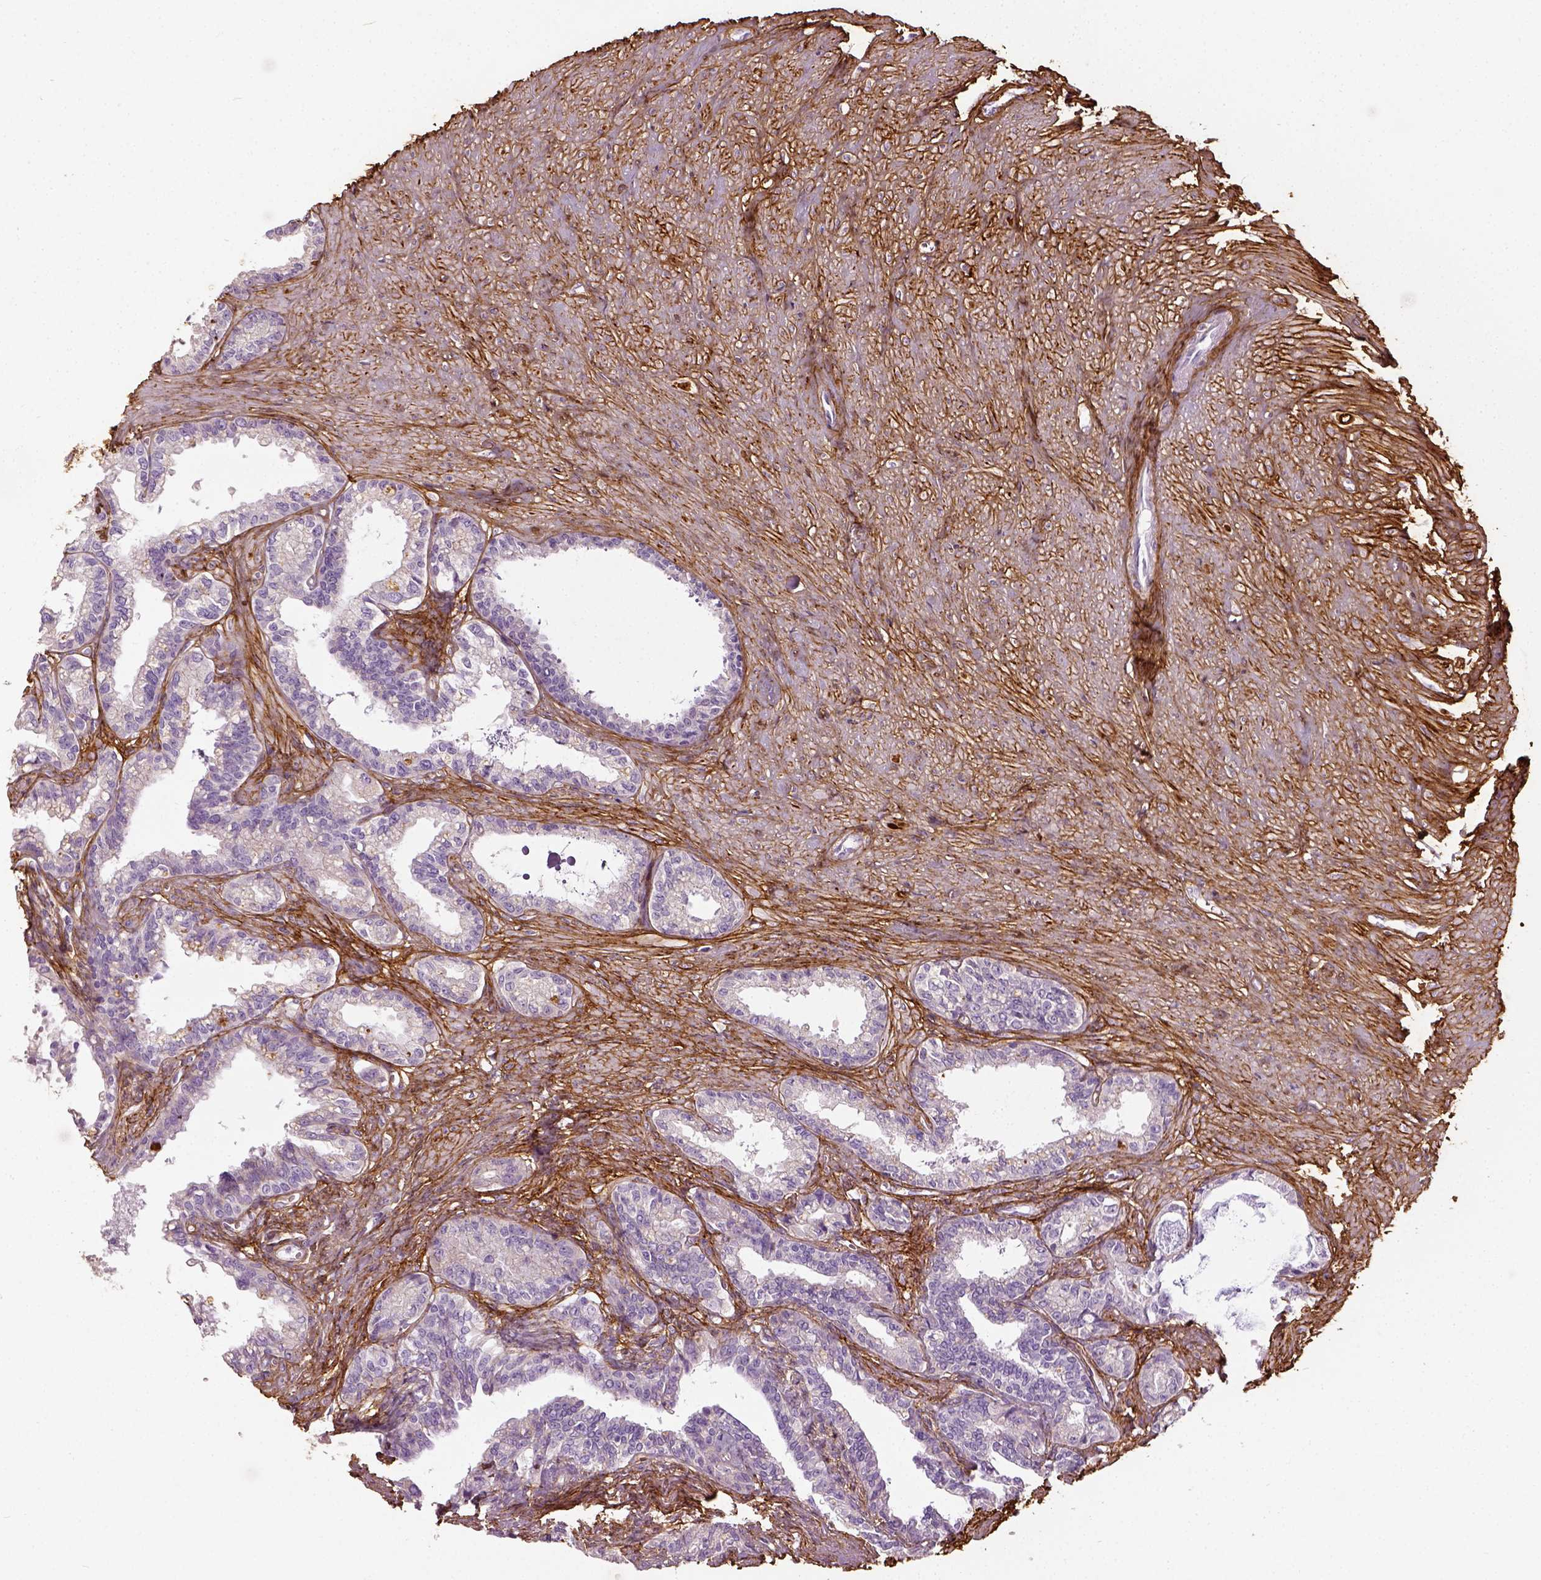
{"staining": {"intensity": "negative", "quantity": "none", "location": "none"}, "tissue": "seminal vesicle", "cell_type": "Glandular cells", "image_type": "normal", "snomed": [{"axis": "morphology", "description": "Normal tissue, NOS"}, {"axis": "morphology", "description": "Urothelial carcinoma, NOS"}, {"axis": "topography", "description": "Urinary bladder"}, {"axis": "topography", "description": "Seminal veicle"}], "caption": "Immunohistochemistry (IHC) photomicrograph of normal seminal vesicle: human seminal vesicle stained with DAB displays no significant protein positivity in glandular cells.", "gene": "COL6A2", "patient": {"sex": "male", "age": 76}}